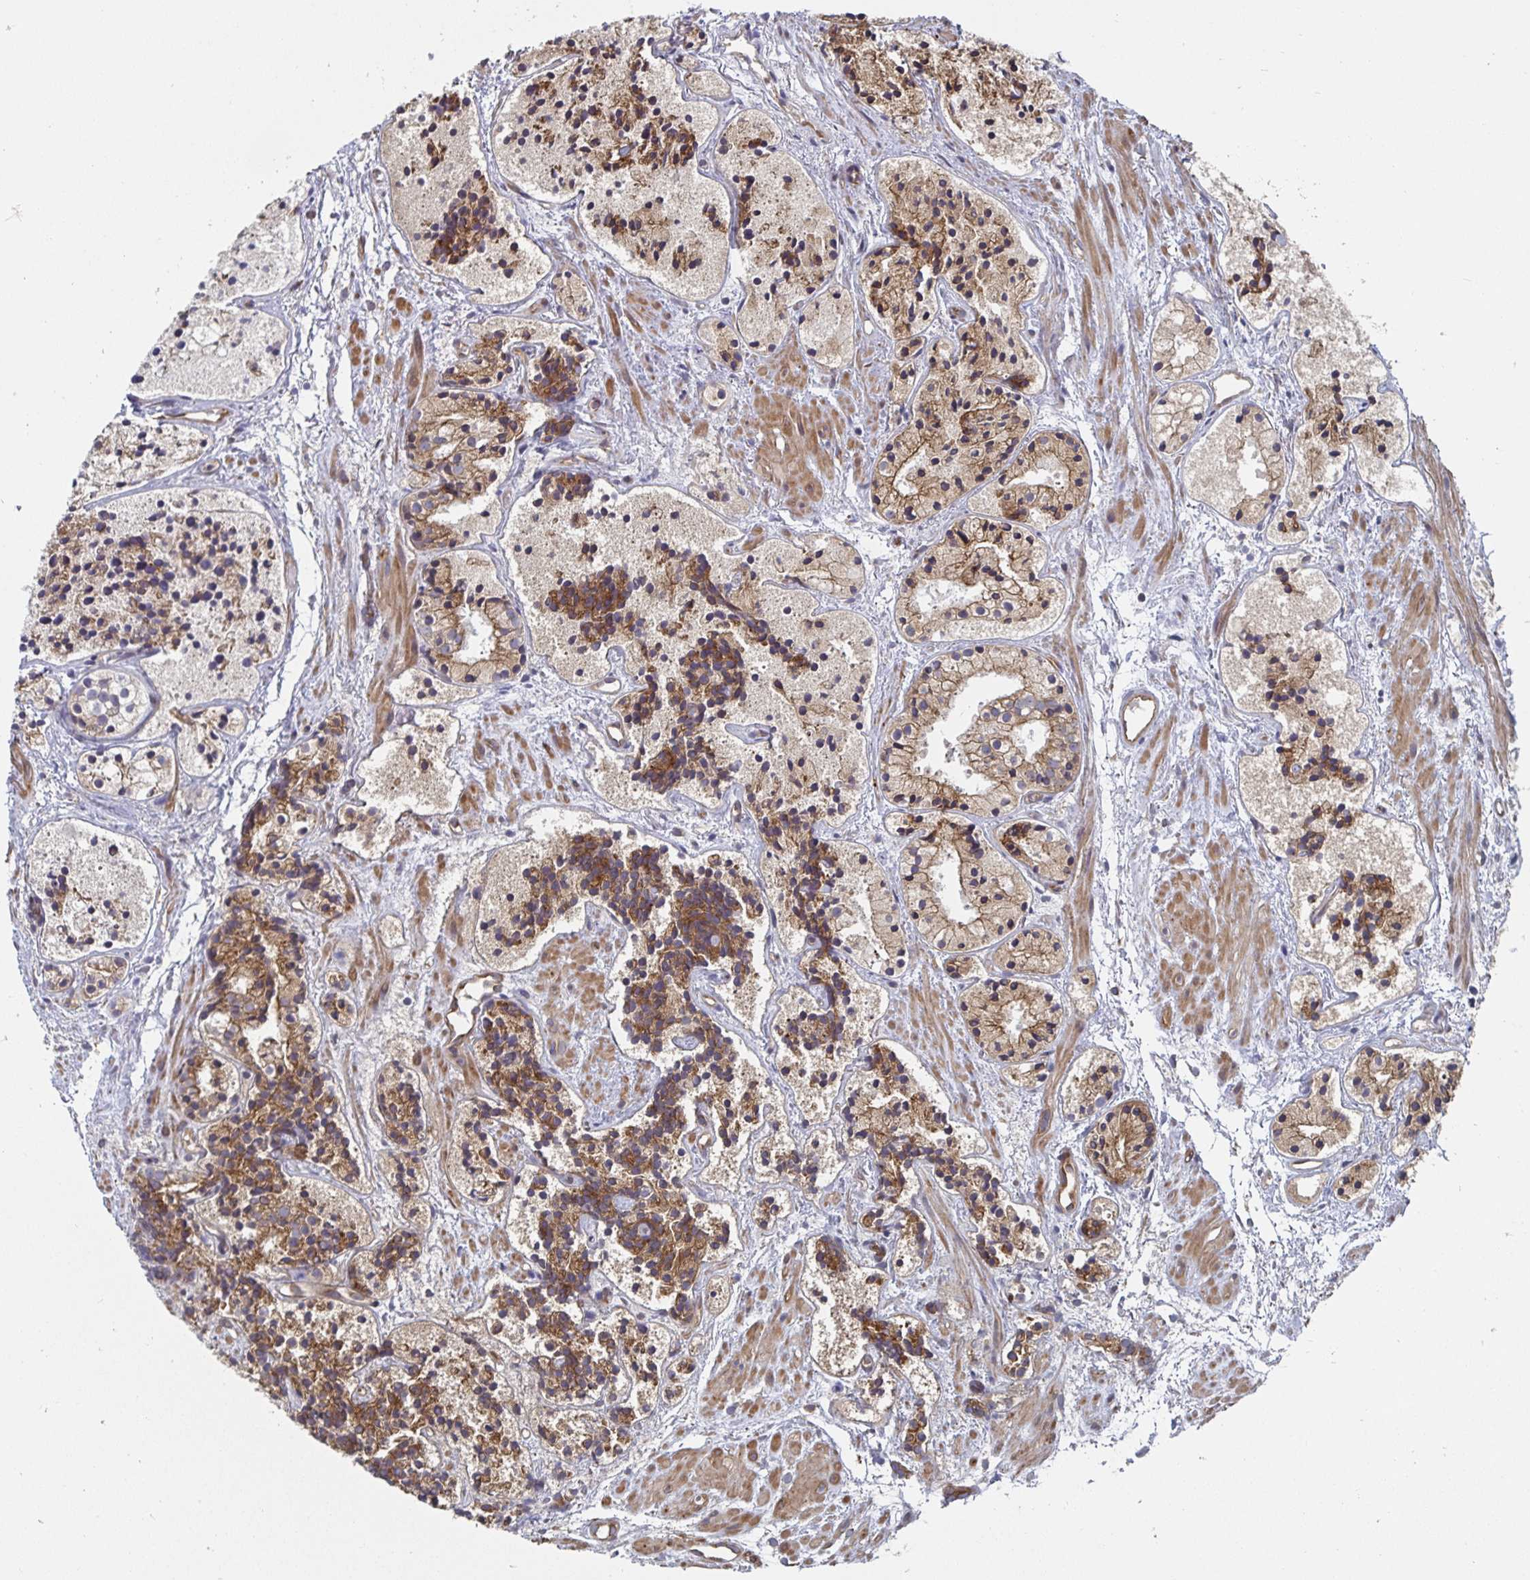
{"staining": {"intensity": "weak", "quantity": ">75%", "location": "cytoplasmic/membranous"}, "tissue": "prostate cancer", "cell_type": "Tumor cells", "image_type": "cancer", "snomed": [{"axis": "morphology", "description": "Adenocarcinoma, High grade"}, {"axis": "topography", "description": "Prostate"}], "caption": "The photomicrograph exhibits staining of prostate adenocarcinoma (high-grade), revealing weak cytoplasmic/membranous protein expression (brown color) within tumor cells. Nuclei are stained in blue.", "gene": "BCAP29", "patient": {"sex": "male", "age": 85}}